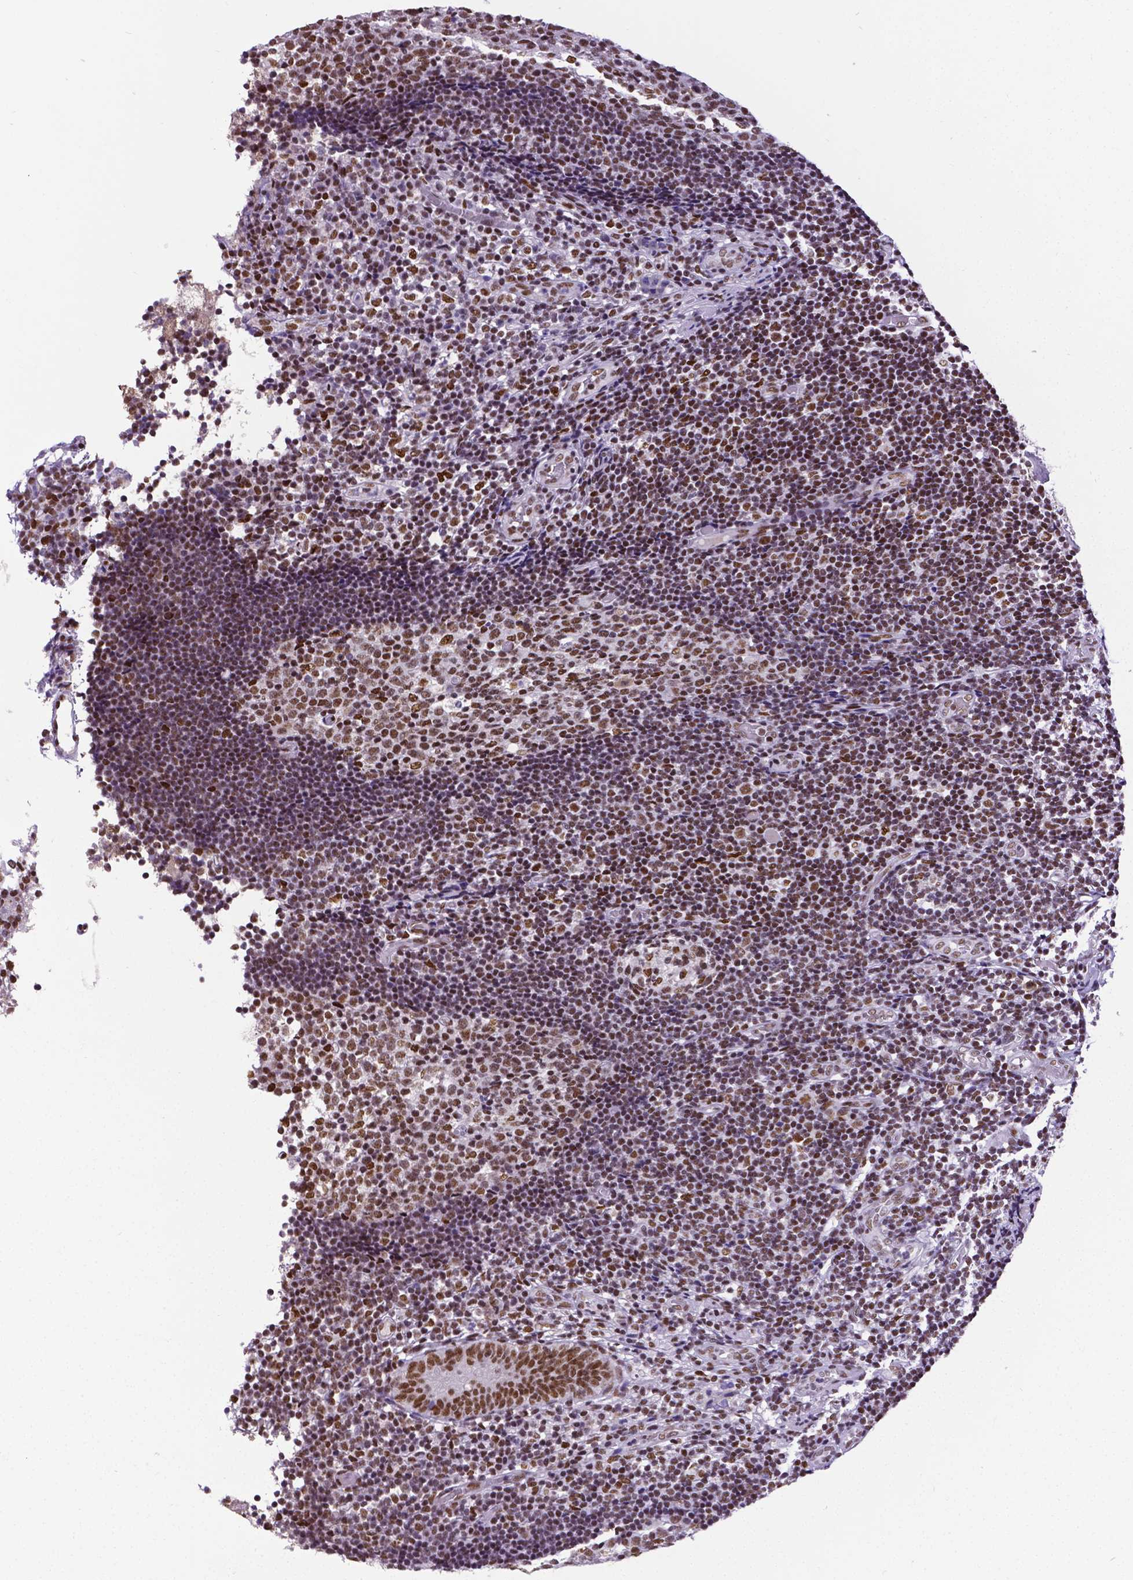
{"staining": {"intensity": "moderate", "quantity": ">75%", "location": "nuclear"}, "tissue": "appendix", "cell_type": "Glandular cells", "image_type": "normal", "snomed": [{"axis": "morphology", "description": "Normal tissue, NOS"}, {"axis": "topography", "description": "Appendix"}], "caption": "Protein expression analysis of unremarkable human appendix reveals moderate nuclear positivity in about >75% of glandular cells.", "gene": "REST", "patient": {"sex": "female", "age": 32}}